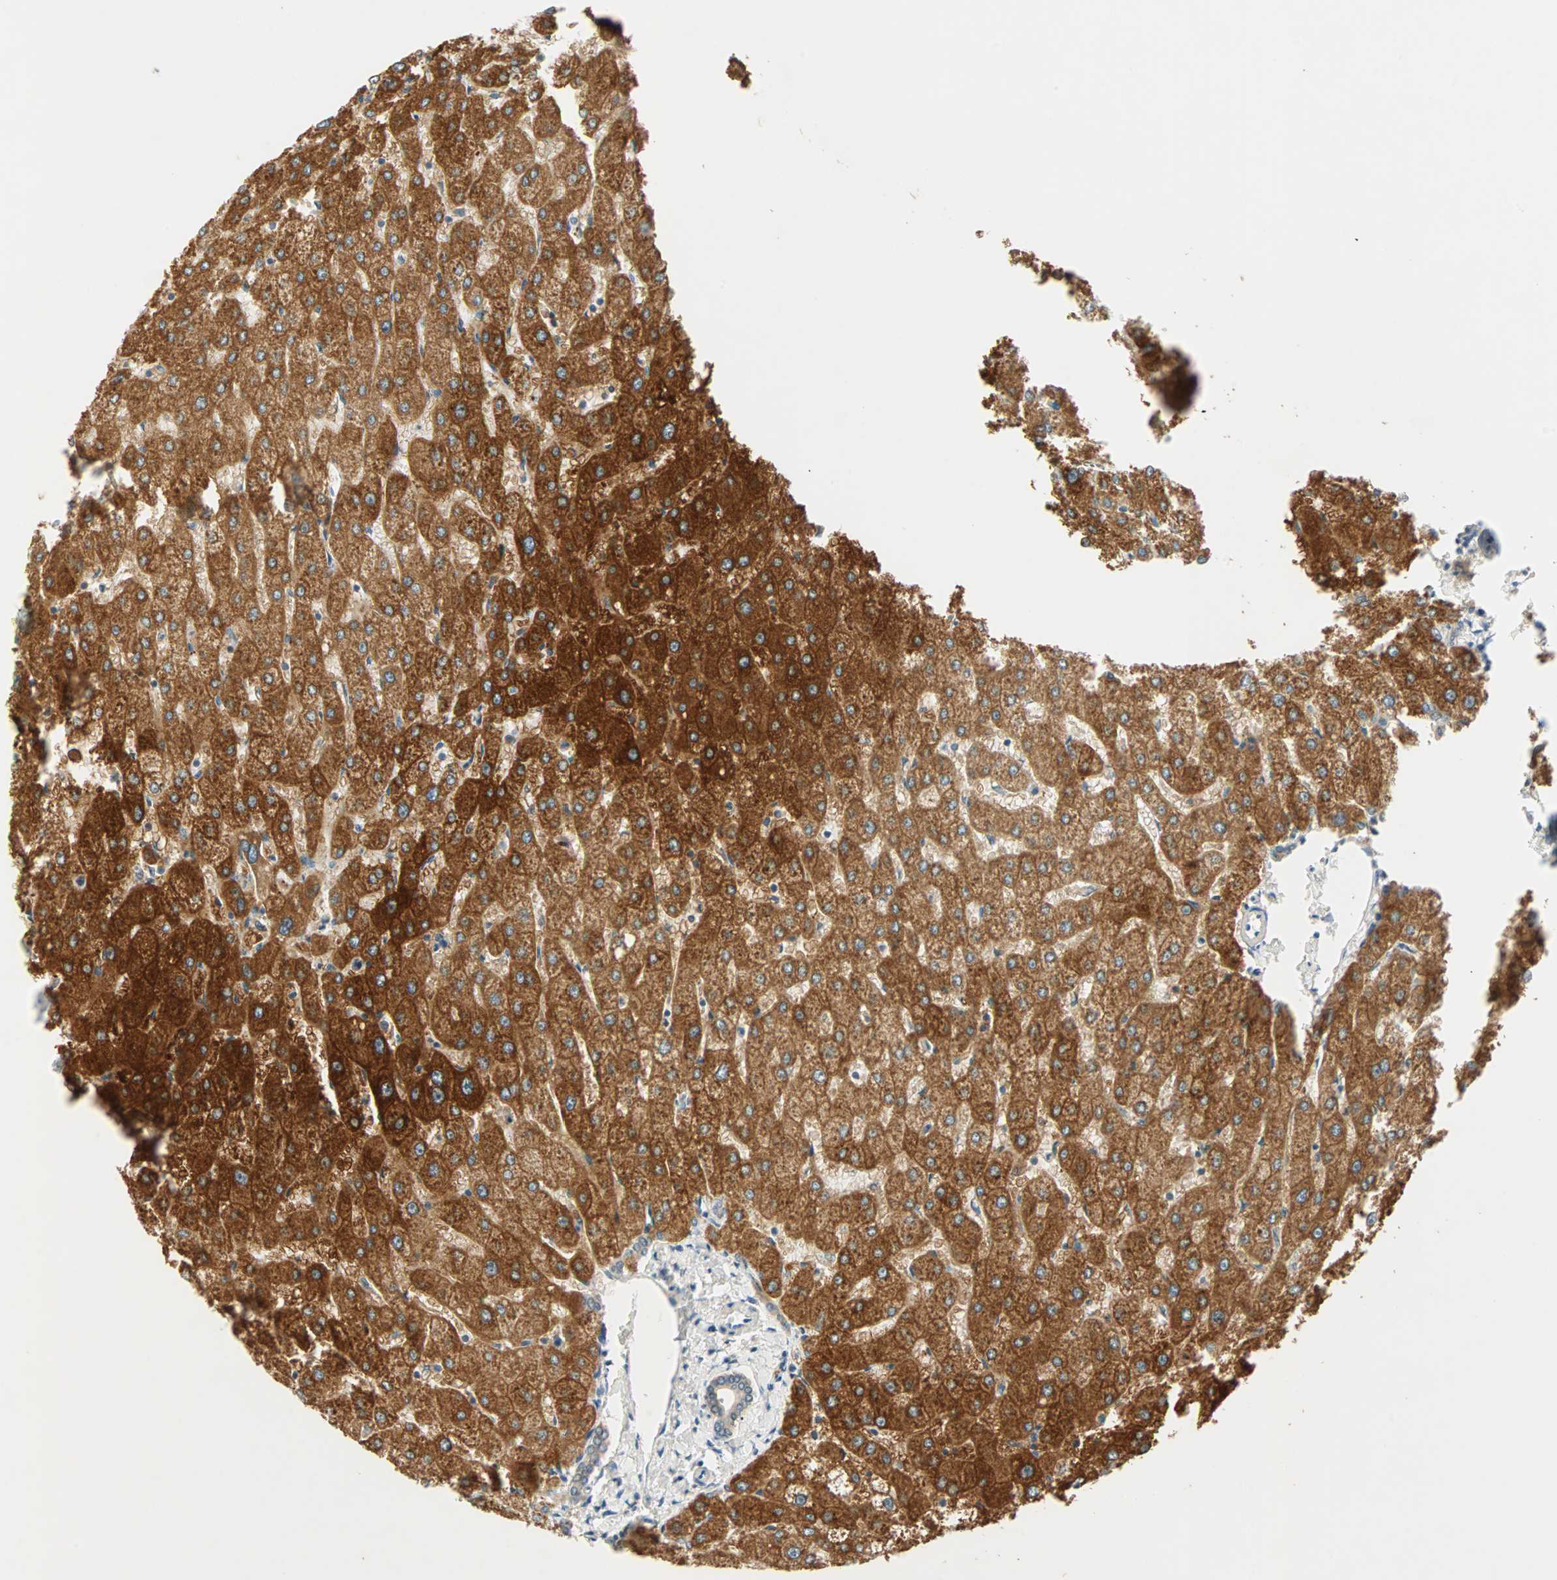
{"staining": {"intensity": "weak", "quantity": ">75%", "location": "cytoplasmic/membranous"}, "tissue": "liver", "cell_type": "Cholangiocytes", "image_type": "normal", "snomed": [{"axis": "morphology", "description": "Normal tissue, NOS"}, {"axis": "topography", "description": "Liver"}], "caption": "Immunohistochemistry (DAB) staining of benign liver reveals weak cytoplasmic/membranous protein positivity in approximately >75% of cholangiocytes.", "gene": "RAD18", "patient": {"sex": "male", "age": 67}}